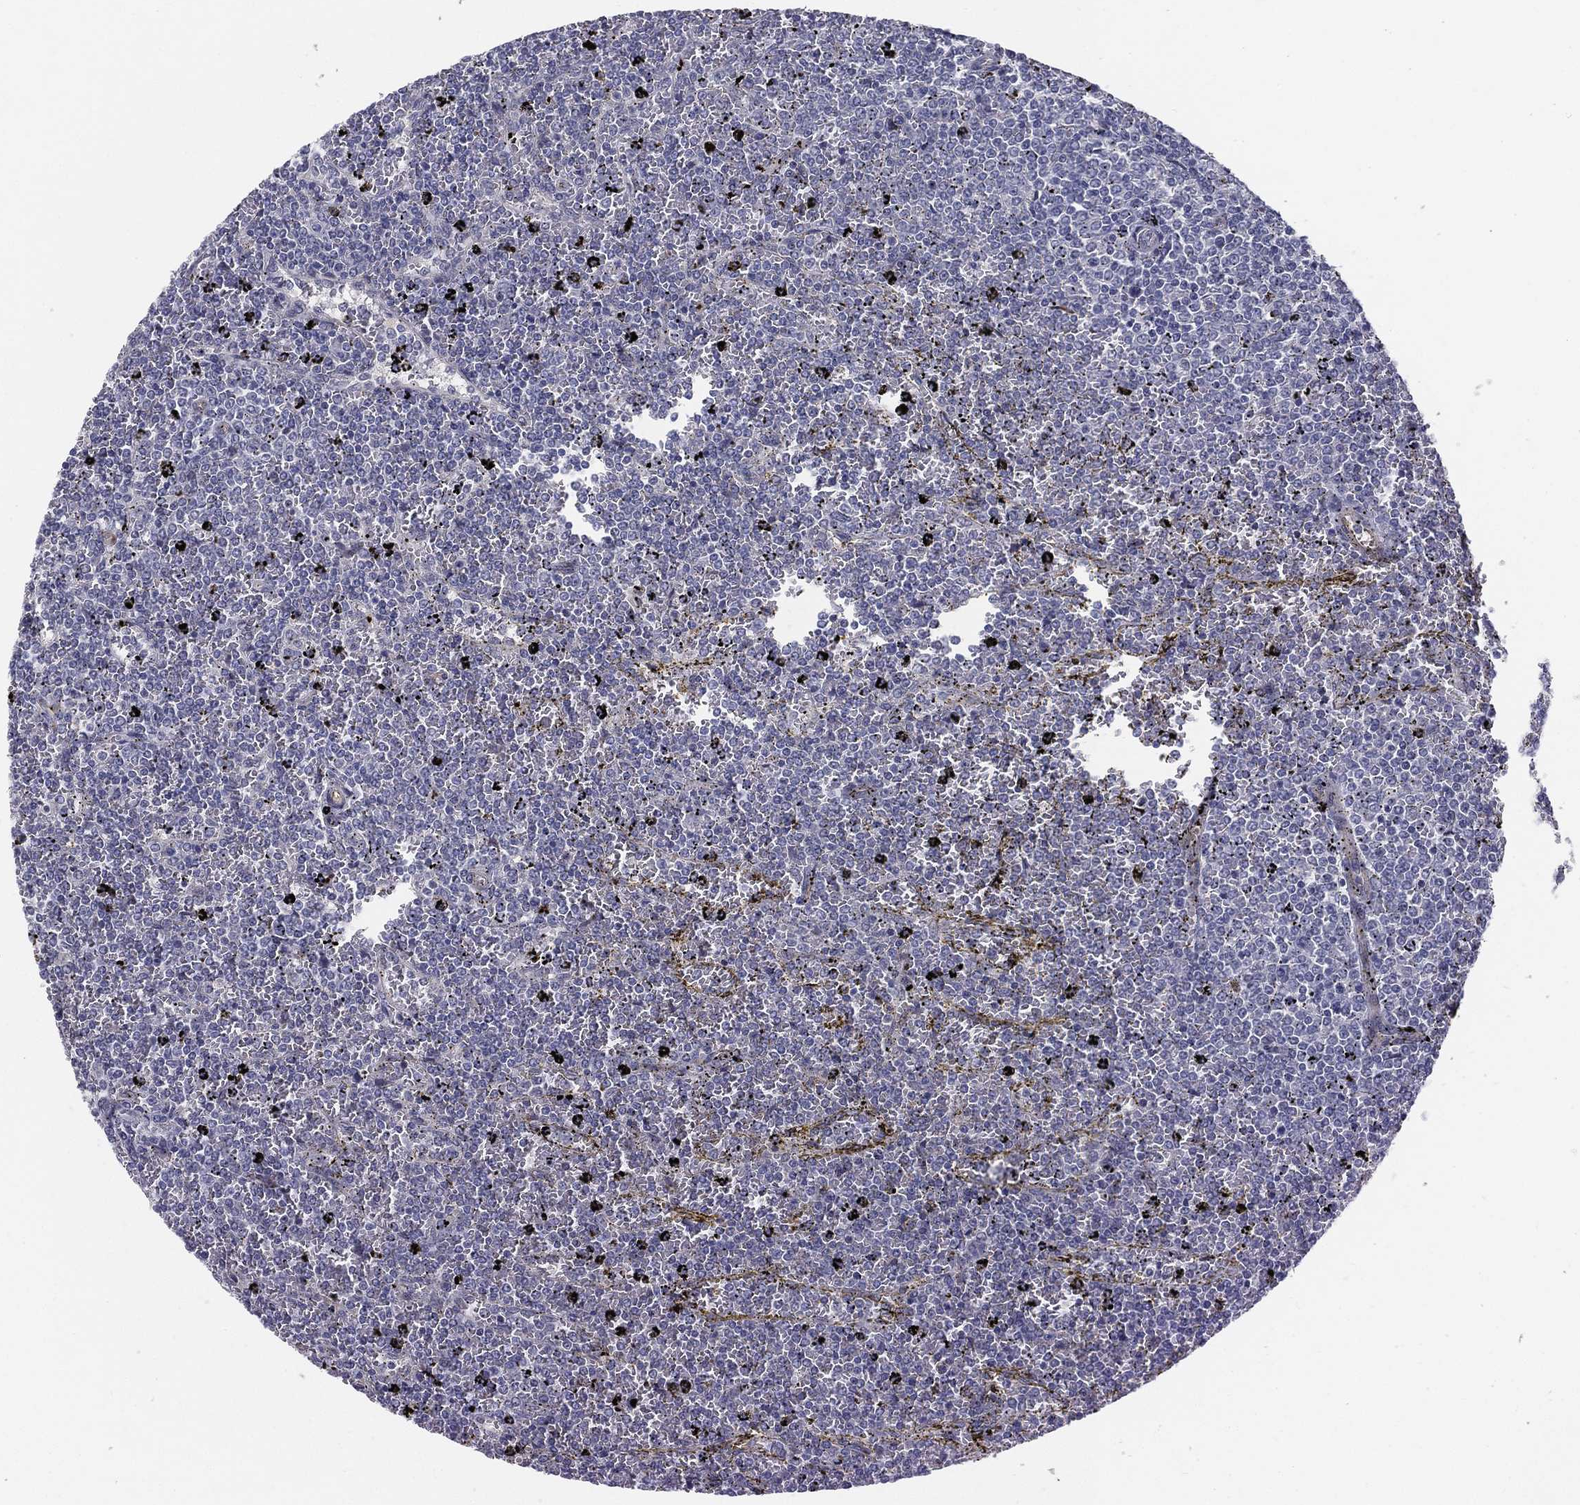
{"staining": {"intensity": "negative", "quantity": "none", "location": "none"}, "tissue": "lymphoma", "cell_type": "Tumor cells", "image_type": "cancer", "snomed": [{"axis": "morphology", "description": "Malignant lymphoma, non-Hodgkin's type, Low grade"}, {"axis": "topography", "description": "Spleen"}], "caption": "The immunohistochemistry (IHC) micrograph has no significant staining in tumor cells of lymphoma tissue. (DAB IHC with hematoxylin counter stain).", "gene": "LRRC56", "patient": {"sex": "female", "age": 77}}